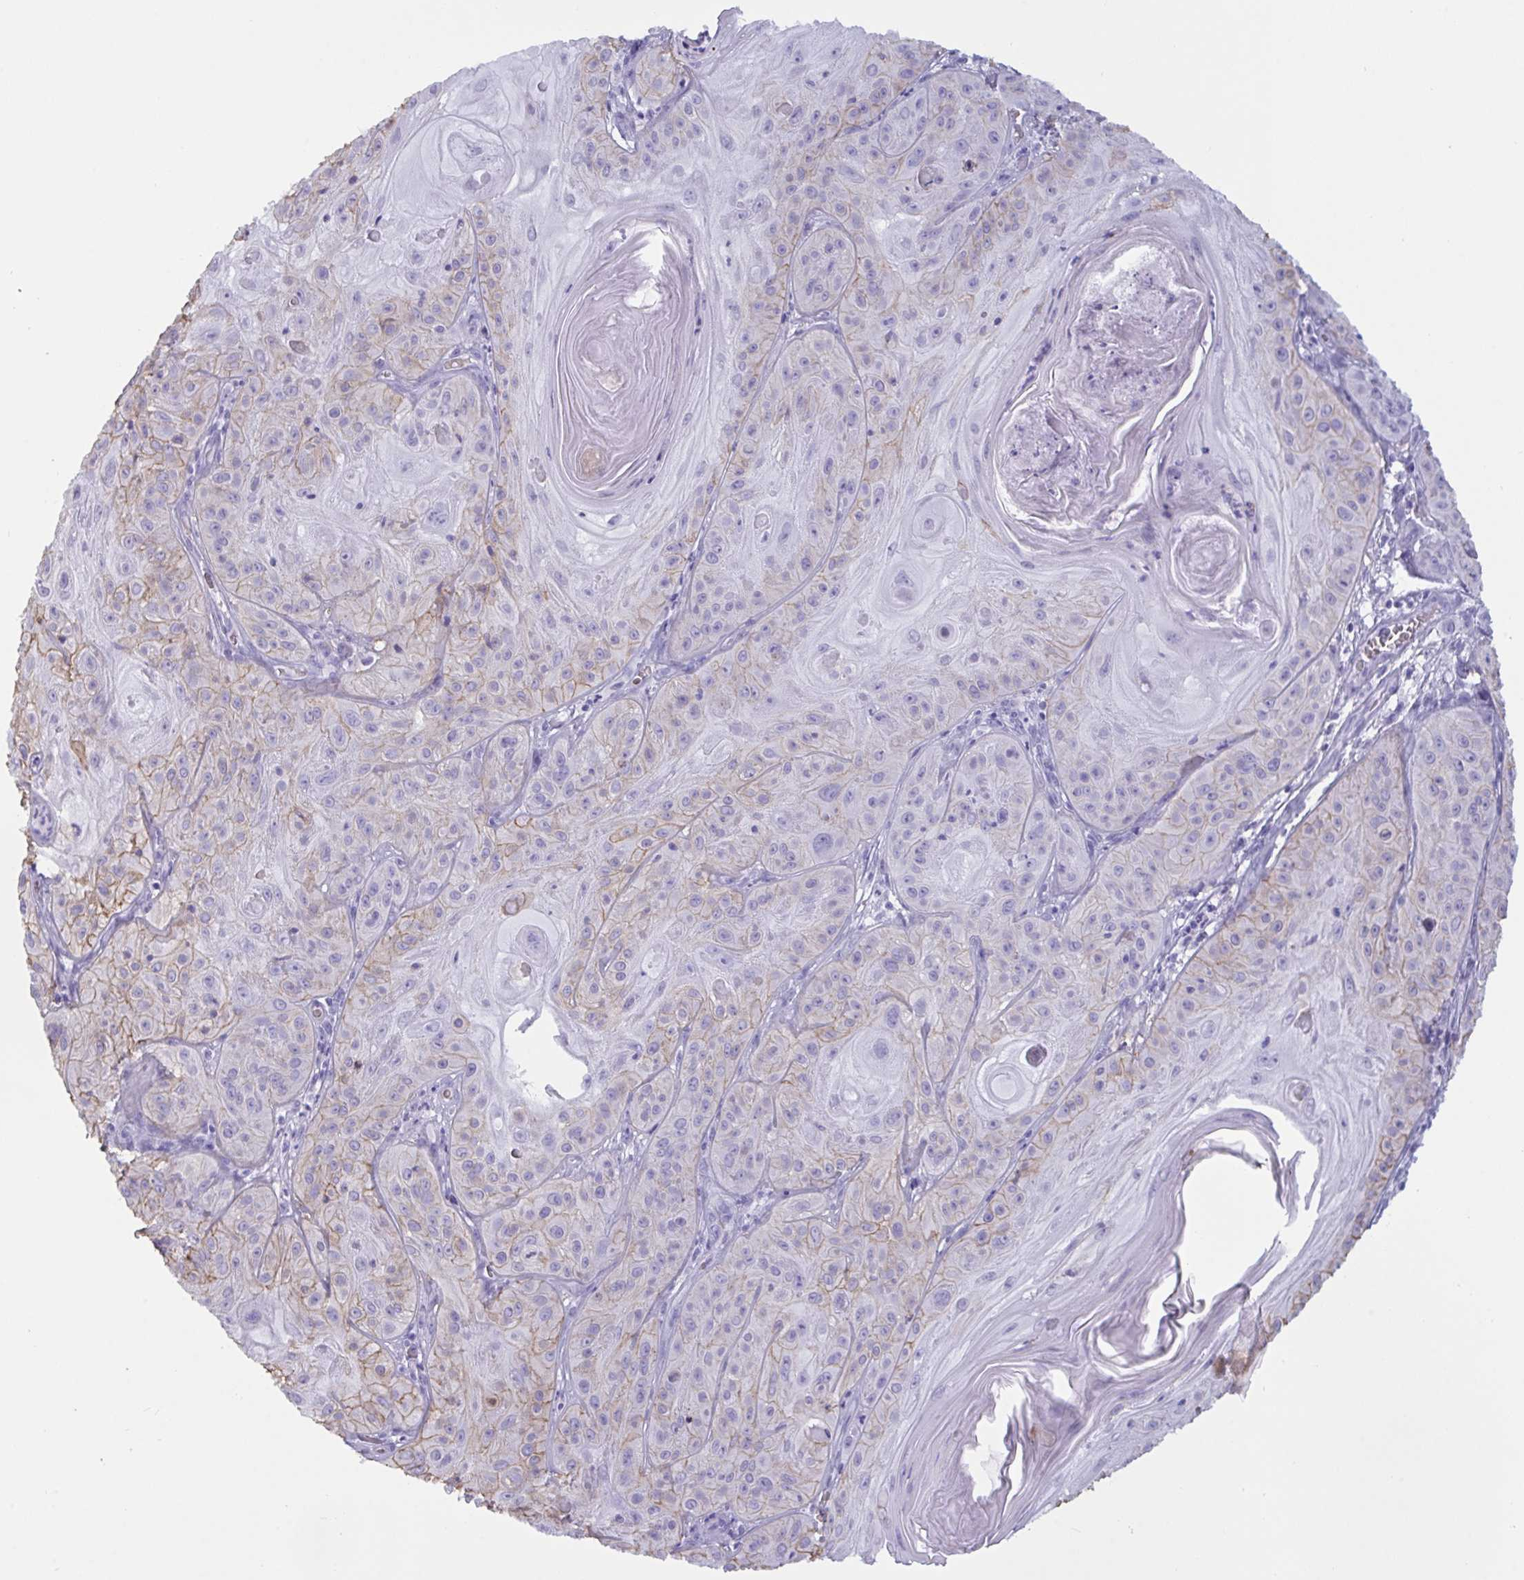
{"staining": {"intensity": "weak", "quantity": "<25%", "location": "cytoplasmic/membranous"}, "tissue": "skin cancer", "cell_type": "Tumor cells", "image_type": "cancer", "snomed": [{"axis": "morphology", "description": "Squamous cell carcinoma, NOS"}, {"axis": "topography", "description": "Skin"}], "caption": "The histopathology image displays no significant expression in tumor cells of skin cancer.", "gene": "SLC2A1", "patient": {"sex": "male", "age": 85}}